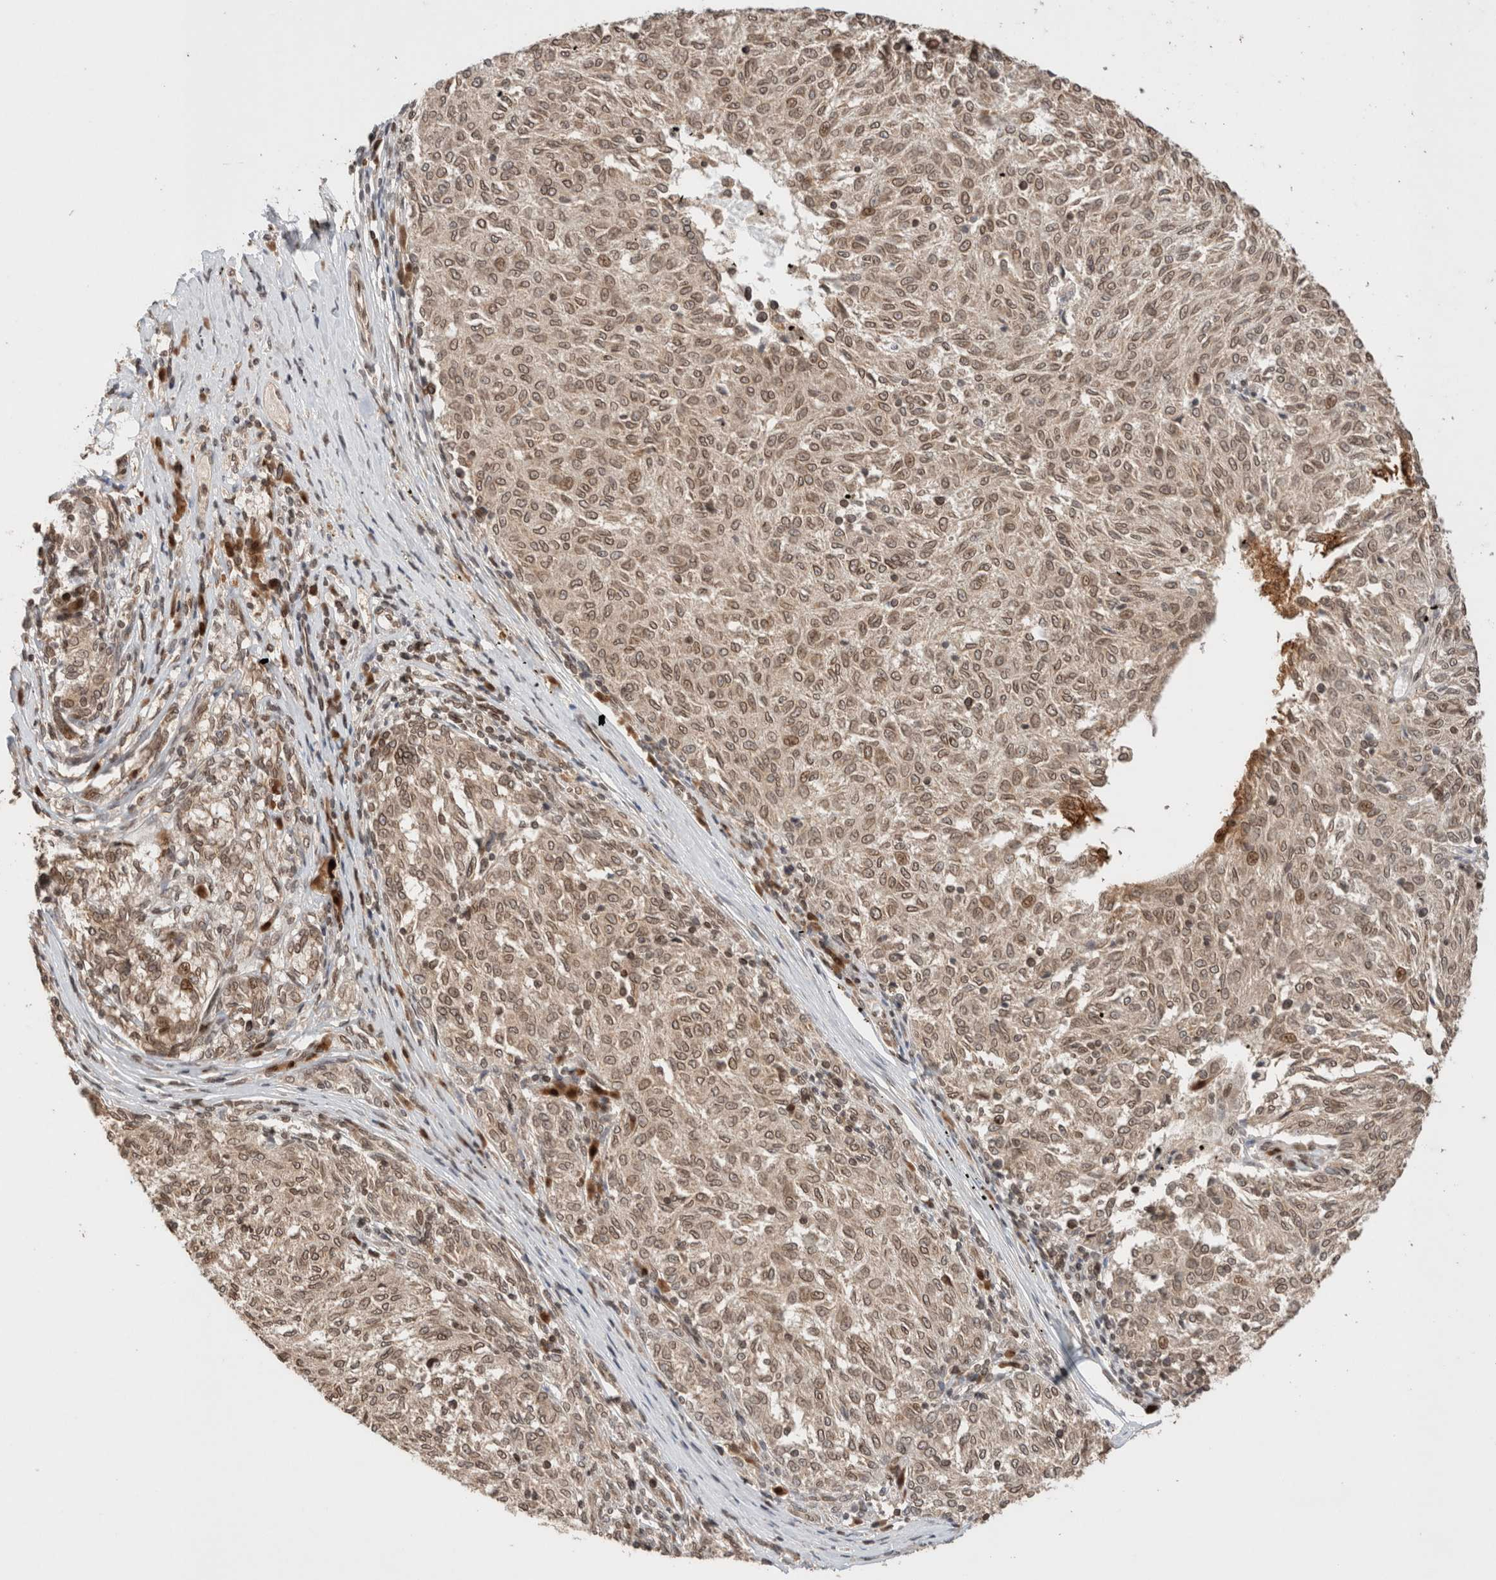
{"staining": {"intensity": "moderate", "quantity": ">75%", "location": "cytoplasmic/membranous,nuclear"}, "tissue": "melanoma", "cell_type": "Tumor cells", "image_type": "cancer", "snomed": [{"axis": "morphology", "description": "Malignant melanoma, NOS"}, {"axis": "topography", "description": "Skin"}], "caption": "Protein positivity by immunohistochemistry reveals moderate cytoplasmic/membranous and nuclear staining in about >75% of tumor cells in melanoma.", "gene": "TPR", "patient": {"sex": "female", "age": 72}}